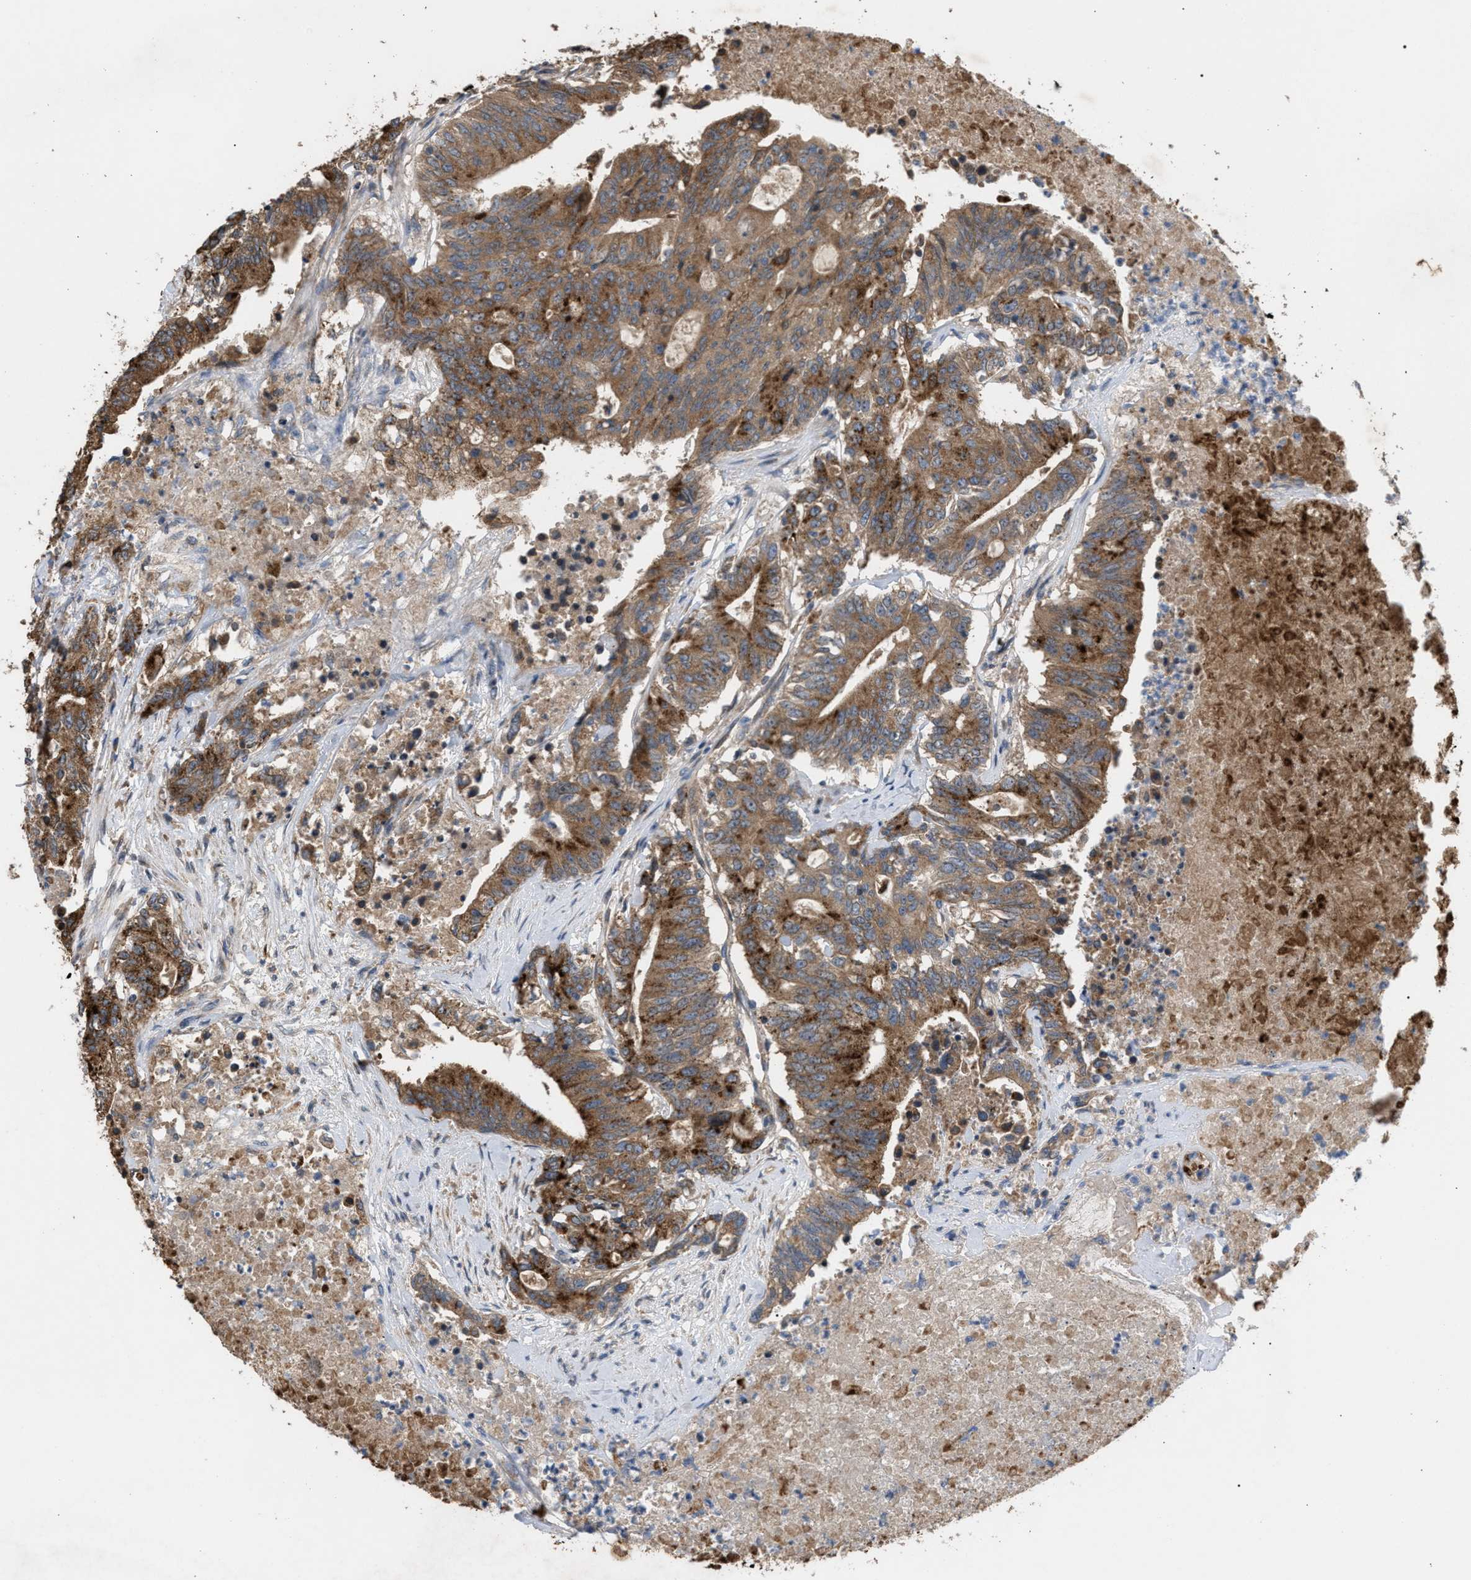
{"staining": {"intensity": "moderate", "quantity": ">75%", "location": "cytoplasmic/membranous"}, "tissue": "colorectal cancer", "cell_type": "Tumor cells", "image_type": "cancer", "snomed": [{"axis": "morphology", "description": "Adenocarcinoma, NOS"}, {"axis": "topography", "description": "Colon"}], "caption": "High-power microscopy captured an immunohistochemistry histopathology image of colorectal cancer, revealing moderate cytoplasmic/membranous expression in approximately >75% of tumor cells.", "gene": "GCC1", "patient": {"sex": "female", "age": 77}}